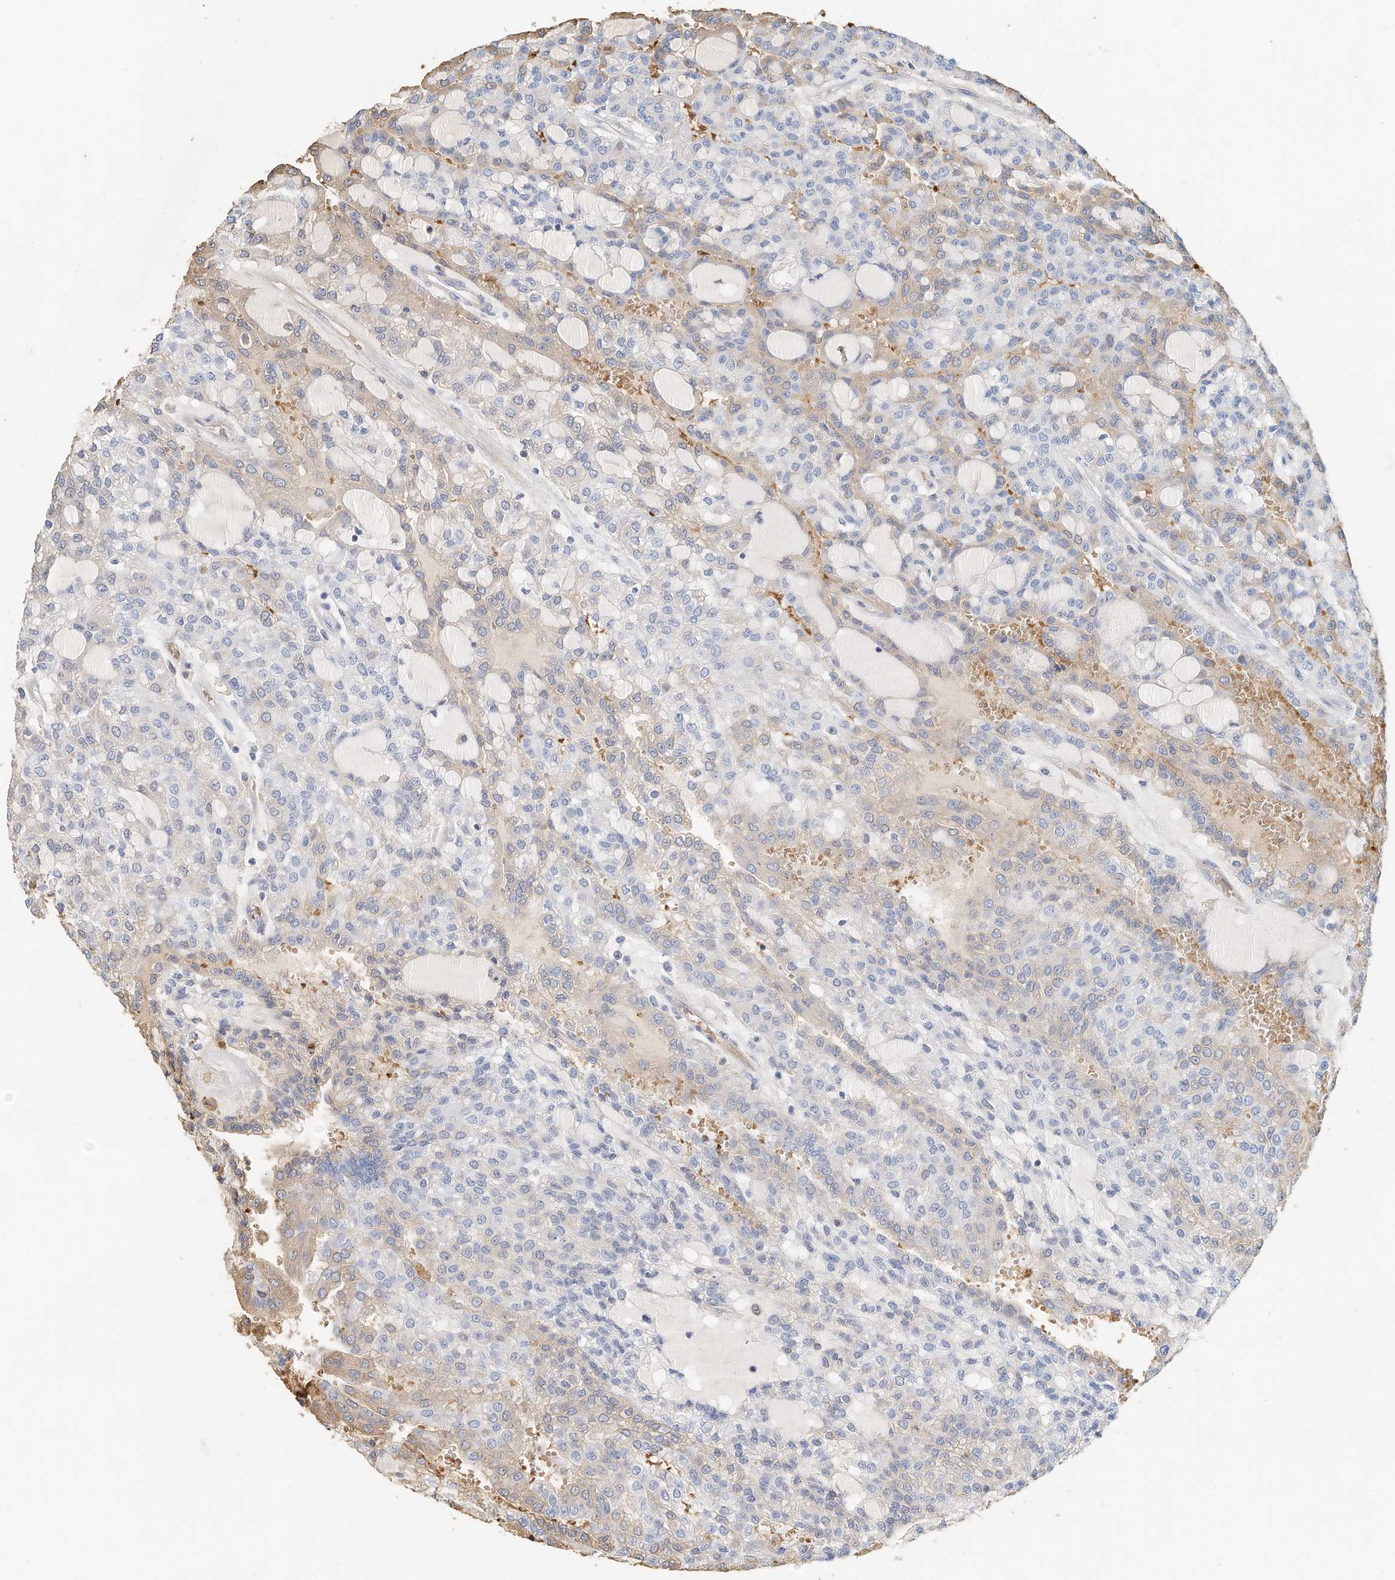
{"staining": {"intensity": "weak", "quantity": "<25%", "location": "cytoplasmic/membranous"}, "tissue": "renal cancer", "cell_type": "Tumor cells", "image_type": "cancer", "snomed": [{"axis": "morphology", "description": "Adenocarcinoma, NOS"}, {"axis": "topography", "description": "Kidney"}], "caption": "The histopathology image demonstrates no significant positivity in tumor cells of renal cancer (adenocarcinoma).", "gene": "RCAN3", "patient": {"sex": "male", "age": 63}}